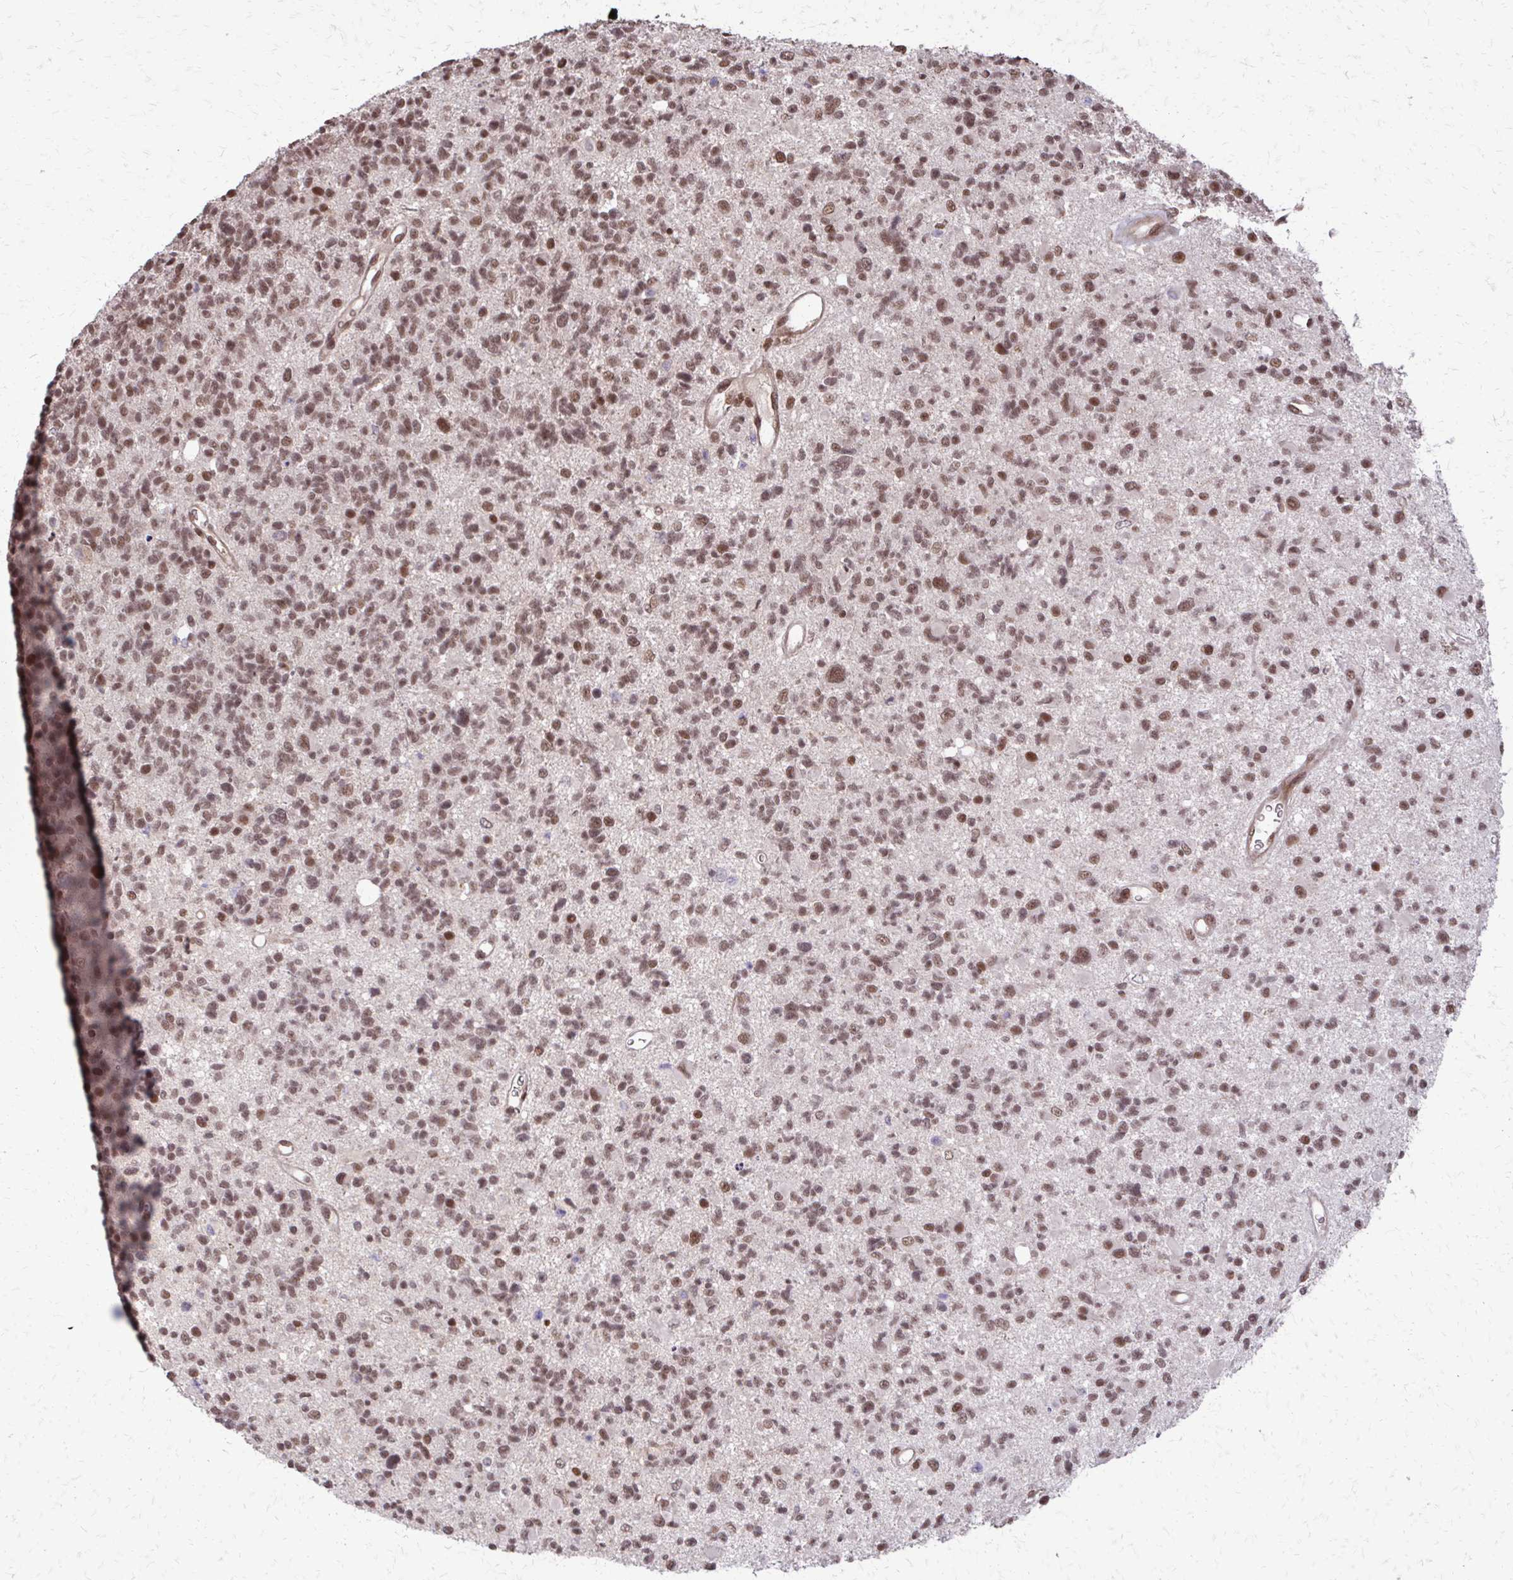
{"staining": {"intensity": "moderate", "quantity": ">75%", "location": "nuclear"}, "tissue": "glioma", "cell_type": "Tumor cells", "image_type": "cancer", "snomed": [{"axis": "morphology", "description": "Glioma, malignant, High grade"}, {"axis": "topography", "description": "Brain"}], "caption": "Glioma stained with immunohistochemistry shows moderate nuclear expression in about >75% of tumor cells.", "gene": "SS18", "patient": {"sex": "male", "age": 29}}